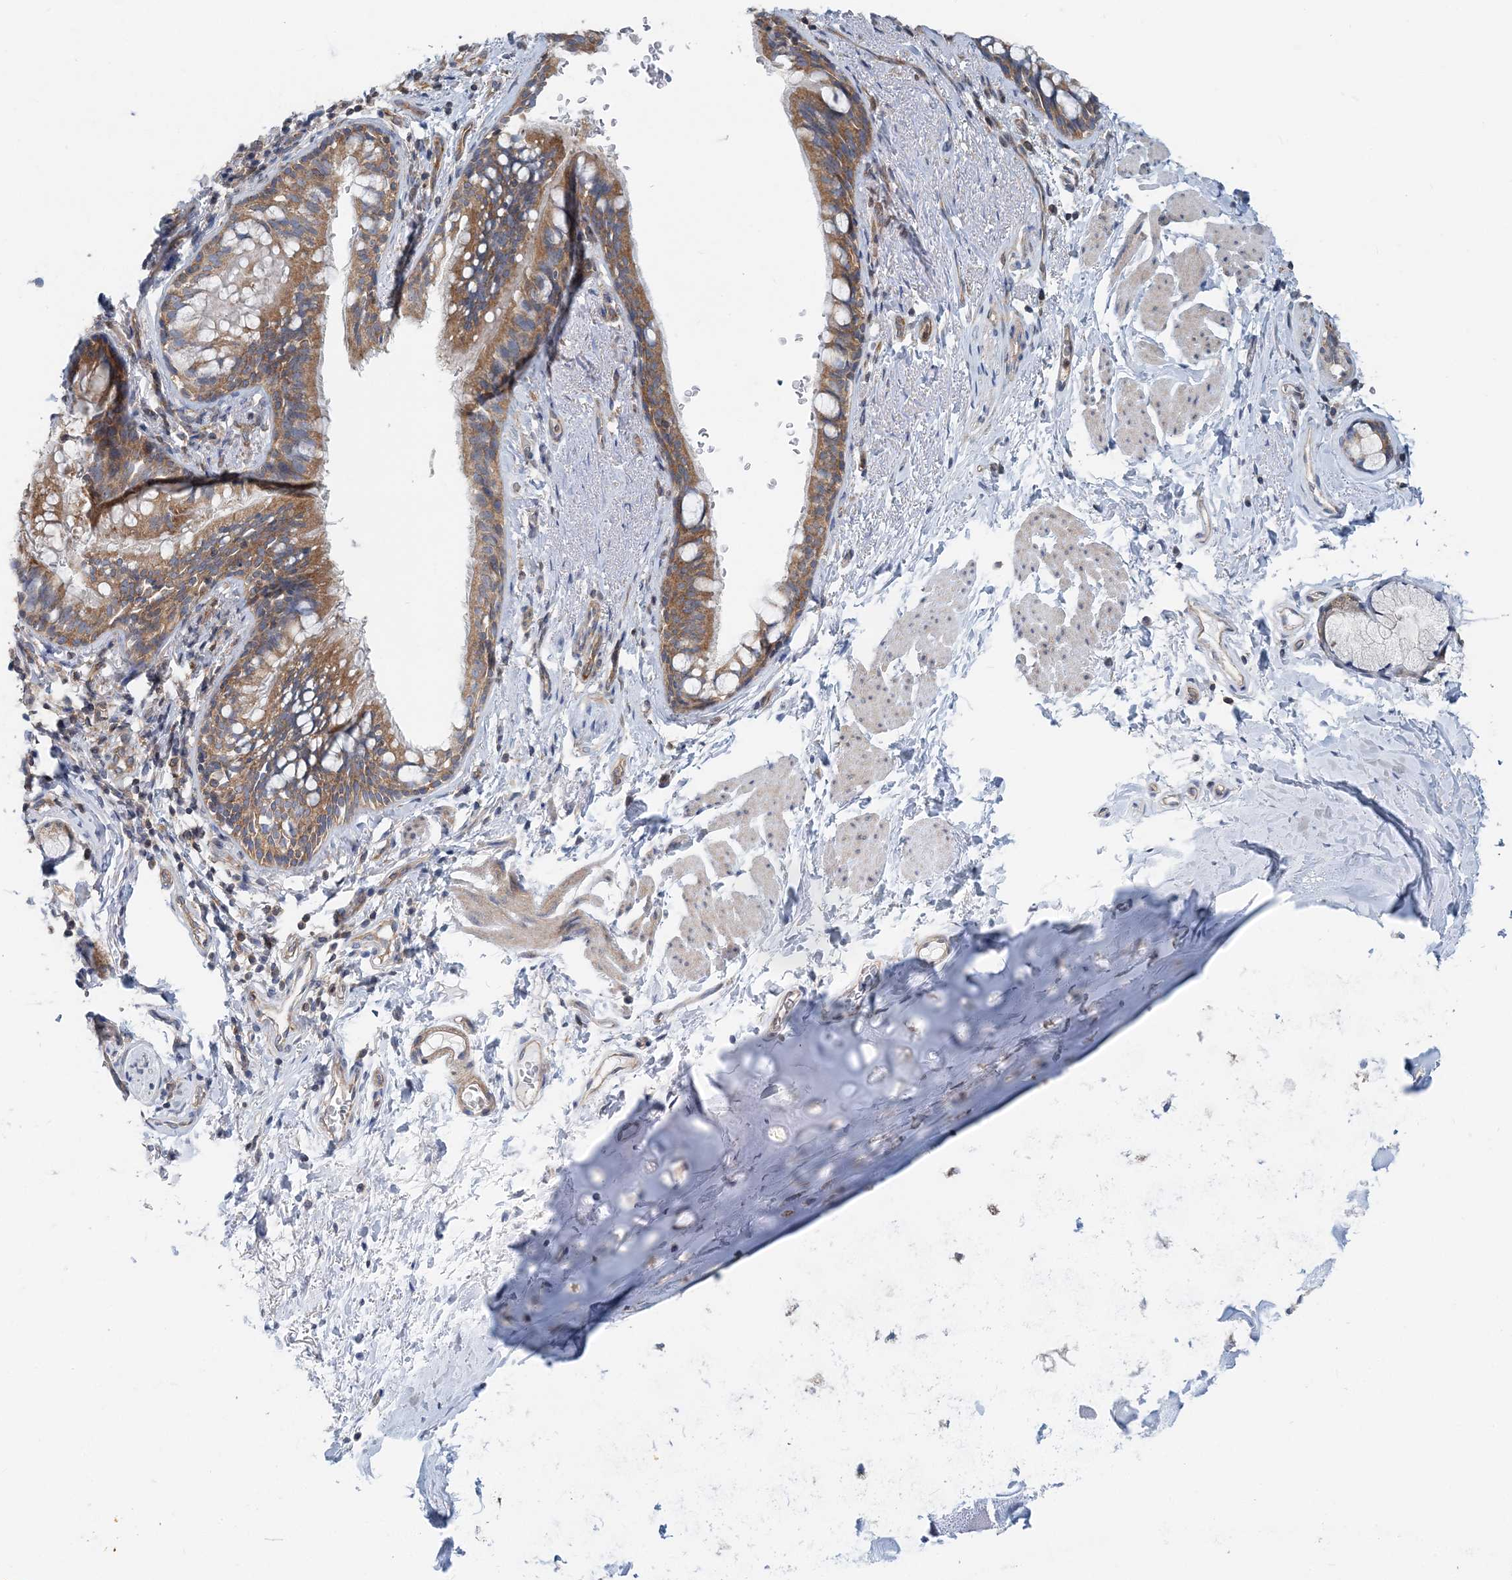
{"staining": {"intensity": "moderate", "quantity": ">75%", "location": "cytoplasmic/membranous"}, "tissue": "bronchus", "cell_type": "Respiratory epithelial cells", "image_type": "normal", "snomed": [{"axis": "morphology", "description": "Normal tissue, NOS"}, {"axis": "topography", "description": "Cartilage tissue"}, {"axis": "topography", "description": "Bronchus"}], "caption": "Immunohistochemistry (IHC) image of unremarkable bronchus stained for a protein (brown), which exhibits medium levels of moderate cytoplasmic/membranous staining in approximately >75% of respiratory epithelial cells.", "gene": "MOB4", "patient": {"sex": "female", "age": 36}}